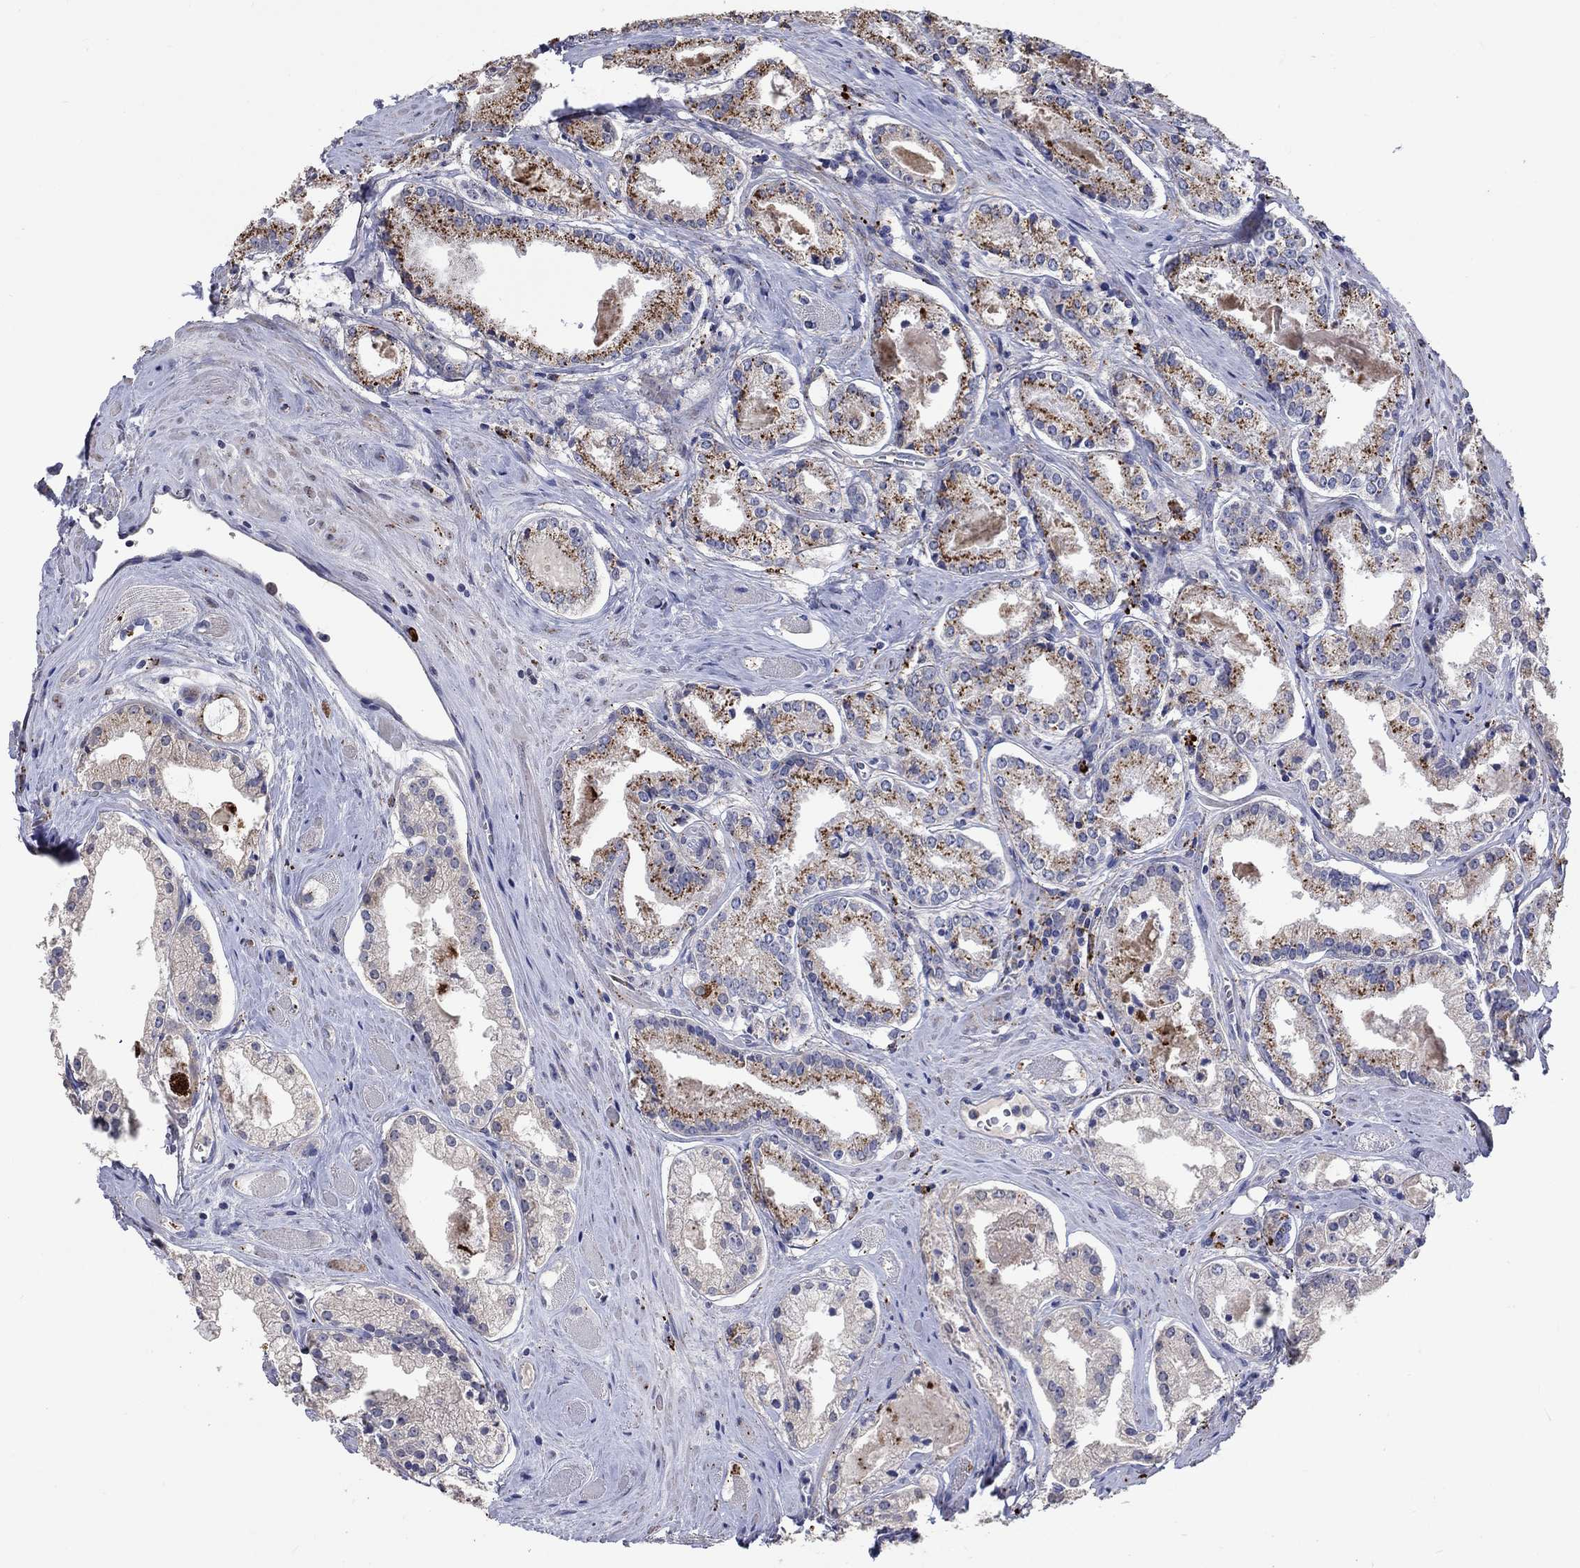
{"staining": {"intensity": "strong", "quantity": ">75%", "location": "cytoplasmic/membranous"}, "tissue": "prostate cancer", "cell_type": "Tumor cells", "image_type": "cancer", "snomed": [{"axis": "morphology", "description": "Adenocarcinoma, NOS"}, {"axis": "topography", "description": "Prostate"}], "caption": "This histopathology image reveals prostate cancer (adenocarcinoma) stained with immunohistochemistry (IHC) to label a protein in brown. The cytoplasmic/membranous of tumor cells show strong positivity for the protein. Nuclei are counter-stained blue.", "gene": "CTSB", "patient": {"sex": "male", "age": 72}}